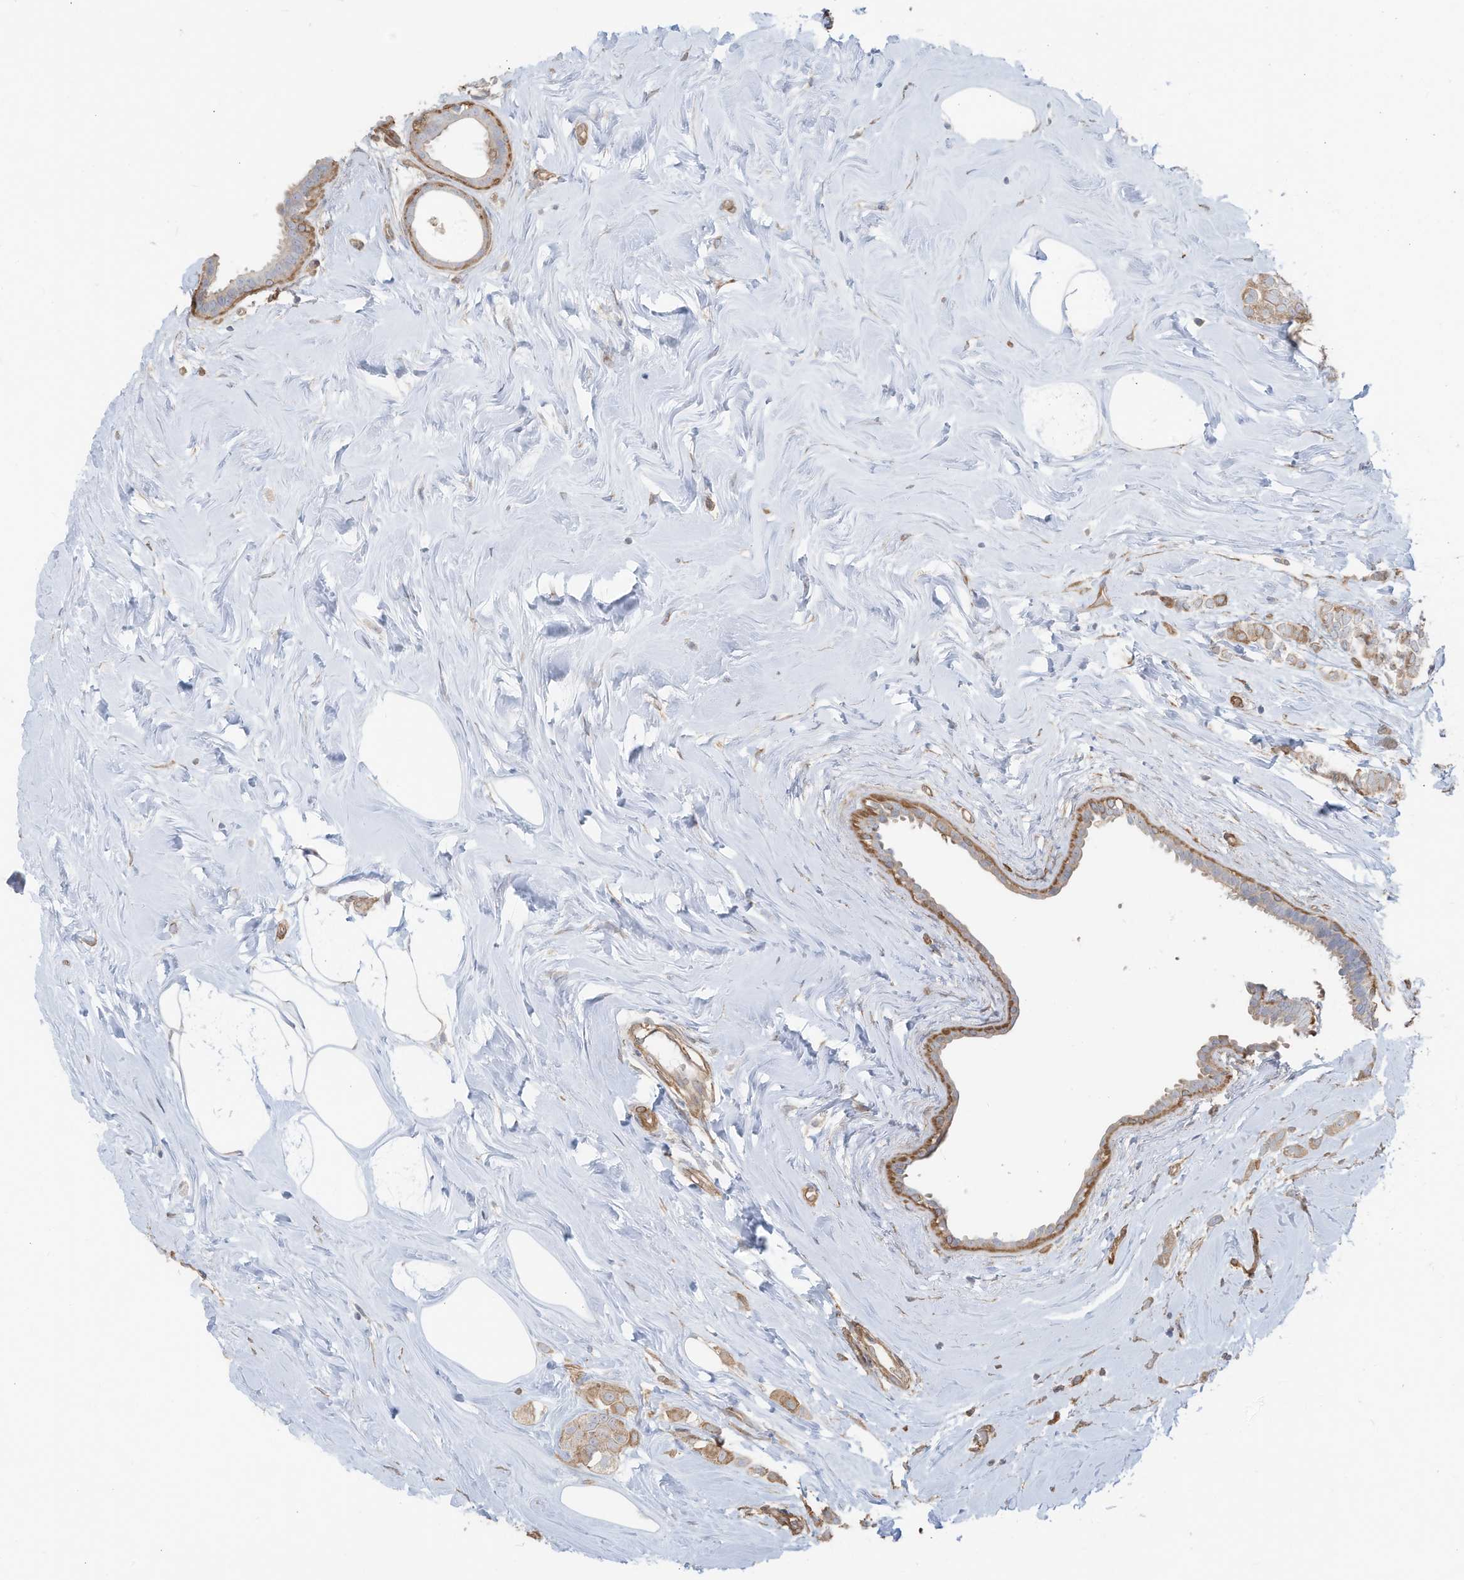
{"staining": {"intensity": "moderate", "quantity": ">75%", "location": "cytoplasmic/membranous"}, "tissue": "breast cancer", "cell_type": "Tumor cells", "image_type": "cancer", "snomed": [{"axis": "morphology", "description": "Lobular carcinoma"}, {"axis": "topography", "description": "Breast"}], "caption": "Breast cancer tissue reveals moderate cytoplasmic/membranous expression in about >75% of tumor cells", "gene": "SLC17A7", "patient": {"sex": "female", "age": 47}}